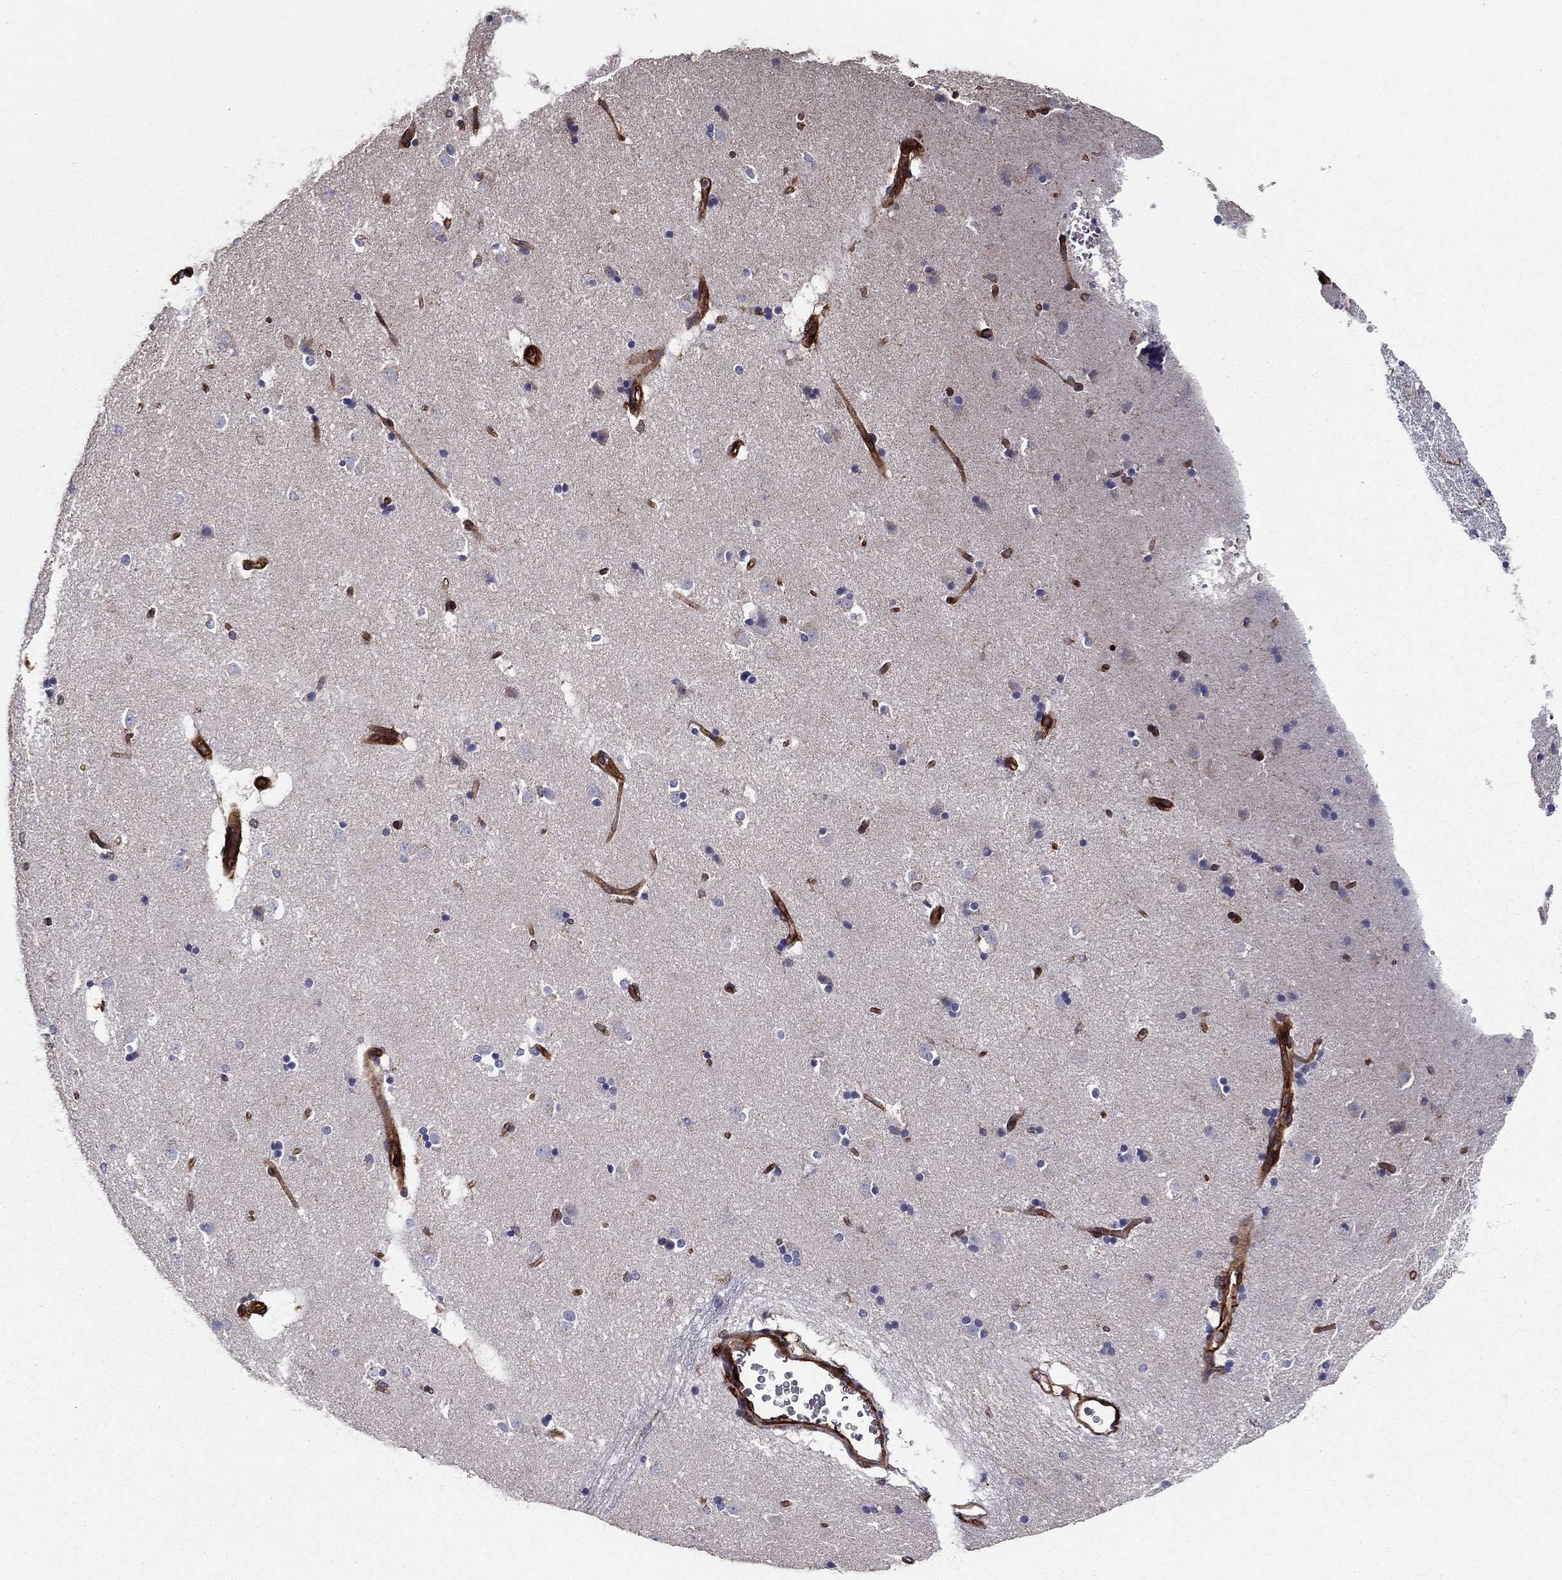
{"staining": {"intensity": "negative", "quantity": "none", "location": "none"}, "tissue": "caudate", "cell_type": "Glial cells", "image_type": "normal", "snomed": [{"axis": "morphology", "description": "Normal tissue, NOS"}, {"axis": "topography", "description": "Lateral ventricle wall"}], "caption": "Image shows no protein positivity in glial cells of benign caudate.", "gene": "EHBP1L1", "patient": {"sex": "male", "age": 51}}